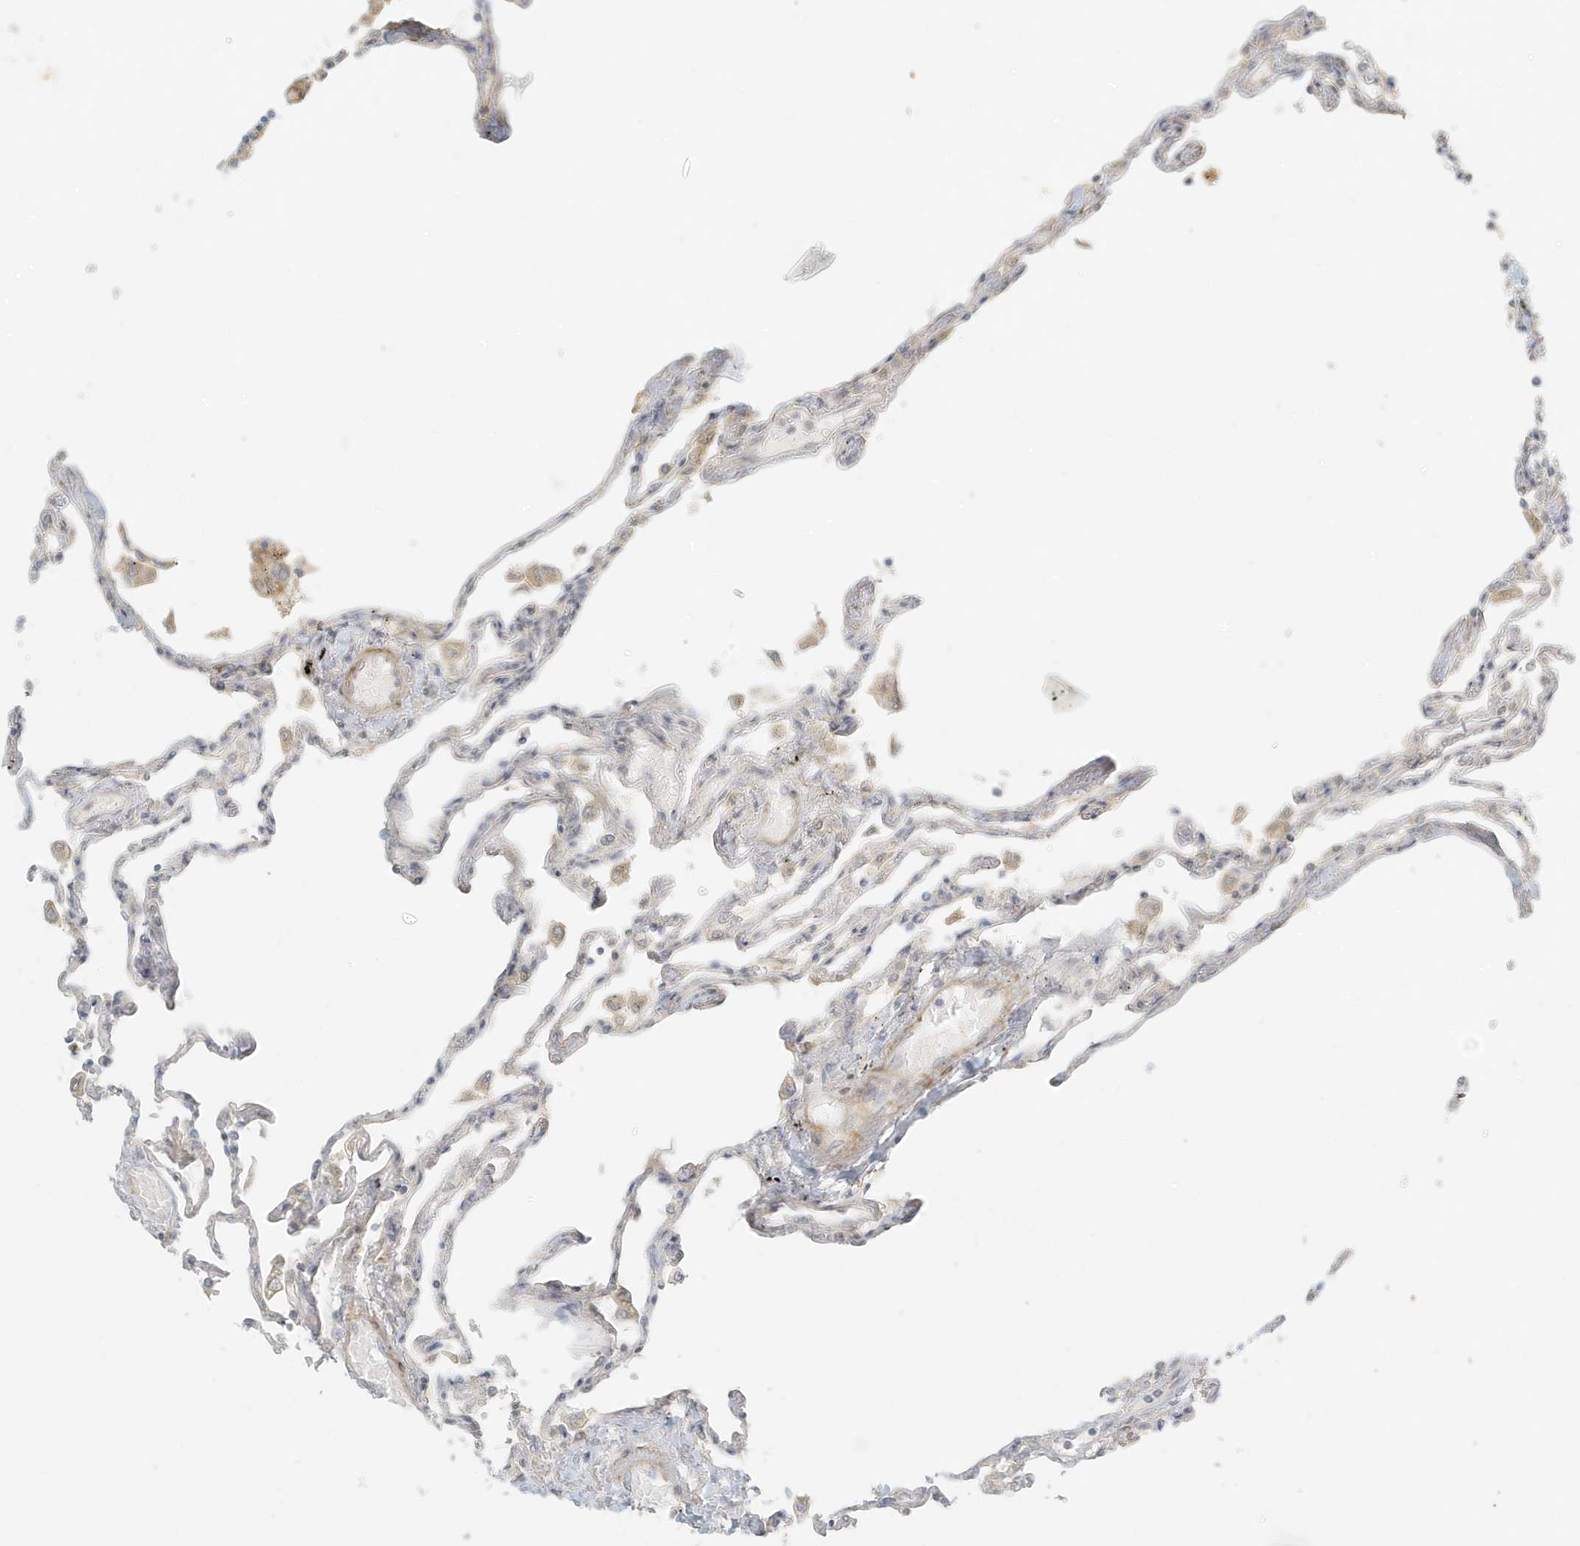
{"staining": {"intensity": "weak", "quantity": "<25%", "location": "cytoplasmic/membranous"}, "tissue": "lung", "cell_type": "Alveolar cells", "image_type": "normal", "snomed": [{"axis": "morphology", "description": "Normal tissue, NOS"}, {"axis": "topography", "description": "Lung"}], "caption": "A micrograph of lung stained for a protein displays no brown staining in alveolar cells.", "gene": "MCOLN1", "patient": {"sex": "female", "age": 67}}